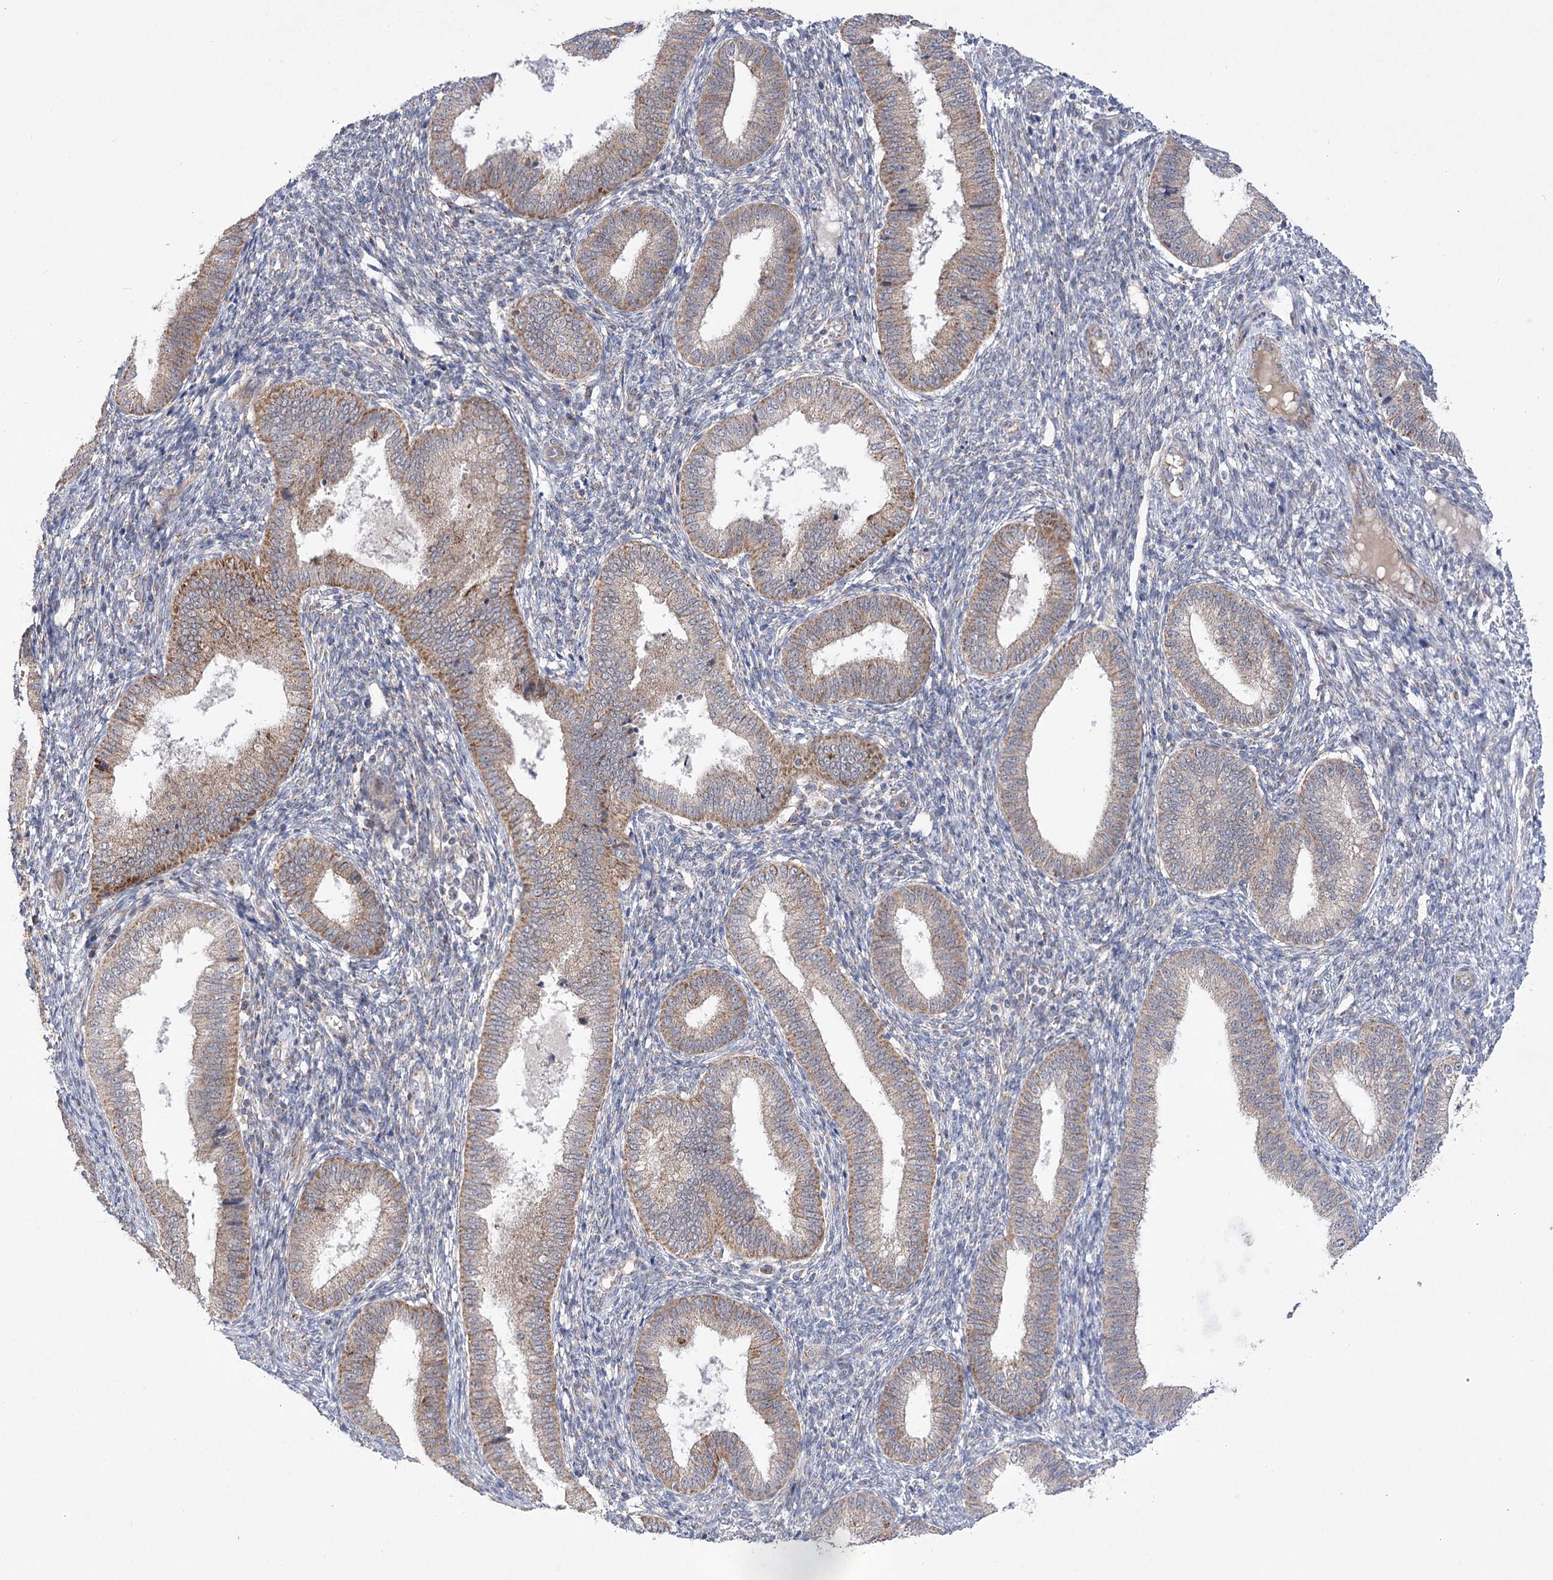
{"staining": {"intensity": "weak", "quantity": "<25%", "location": "cytoplasmic/membranous"}, "tissue": "endometrium", "cell_type": "Cells in endometrial stroma", "image_type": "normal", "snomed": [{"axis": "morphology", "description": "Normal tissue, NOS"}, {"axis": "topography", "description": "Endometrium"}], "caption": "DAB (3,3'-diaminobenzidine) immunohistochemical staining of normal human endometrium reveals no significant expression in cells in endometrial stroma. Brightfield microscopy of IHC stained with DAB (3,3'-diaminobenzidine) (brown) and hematoxylin (blue), captured at high magnification.", "gene": "ECHDC3", "patient": {"sex": "female", "age": 39}}